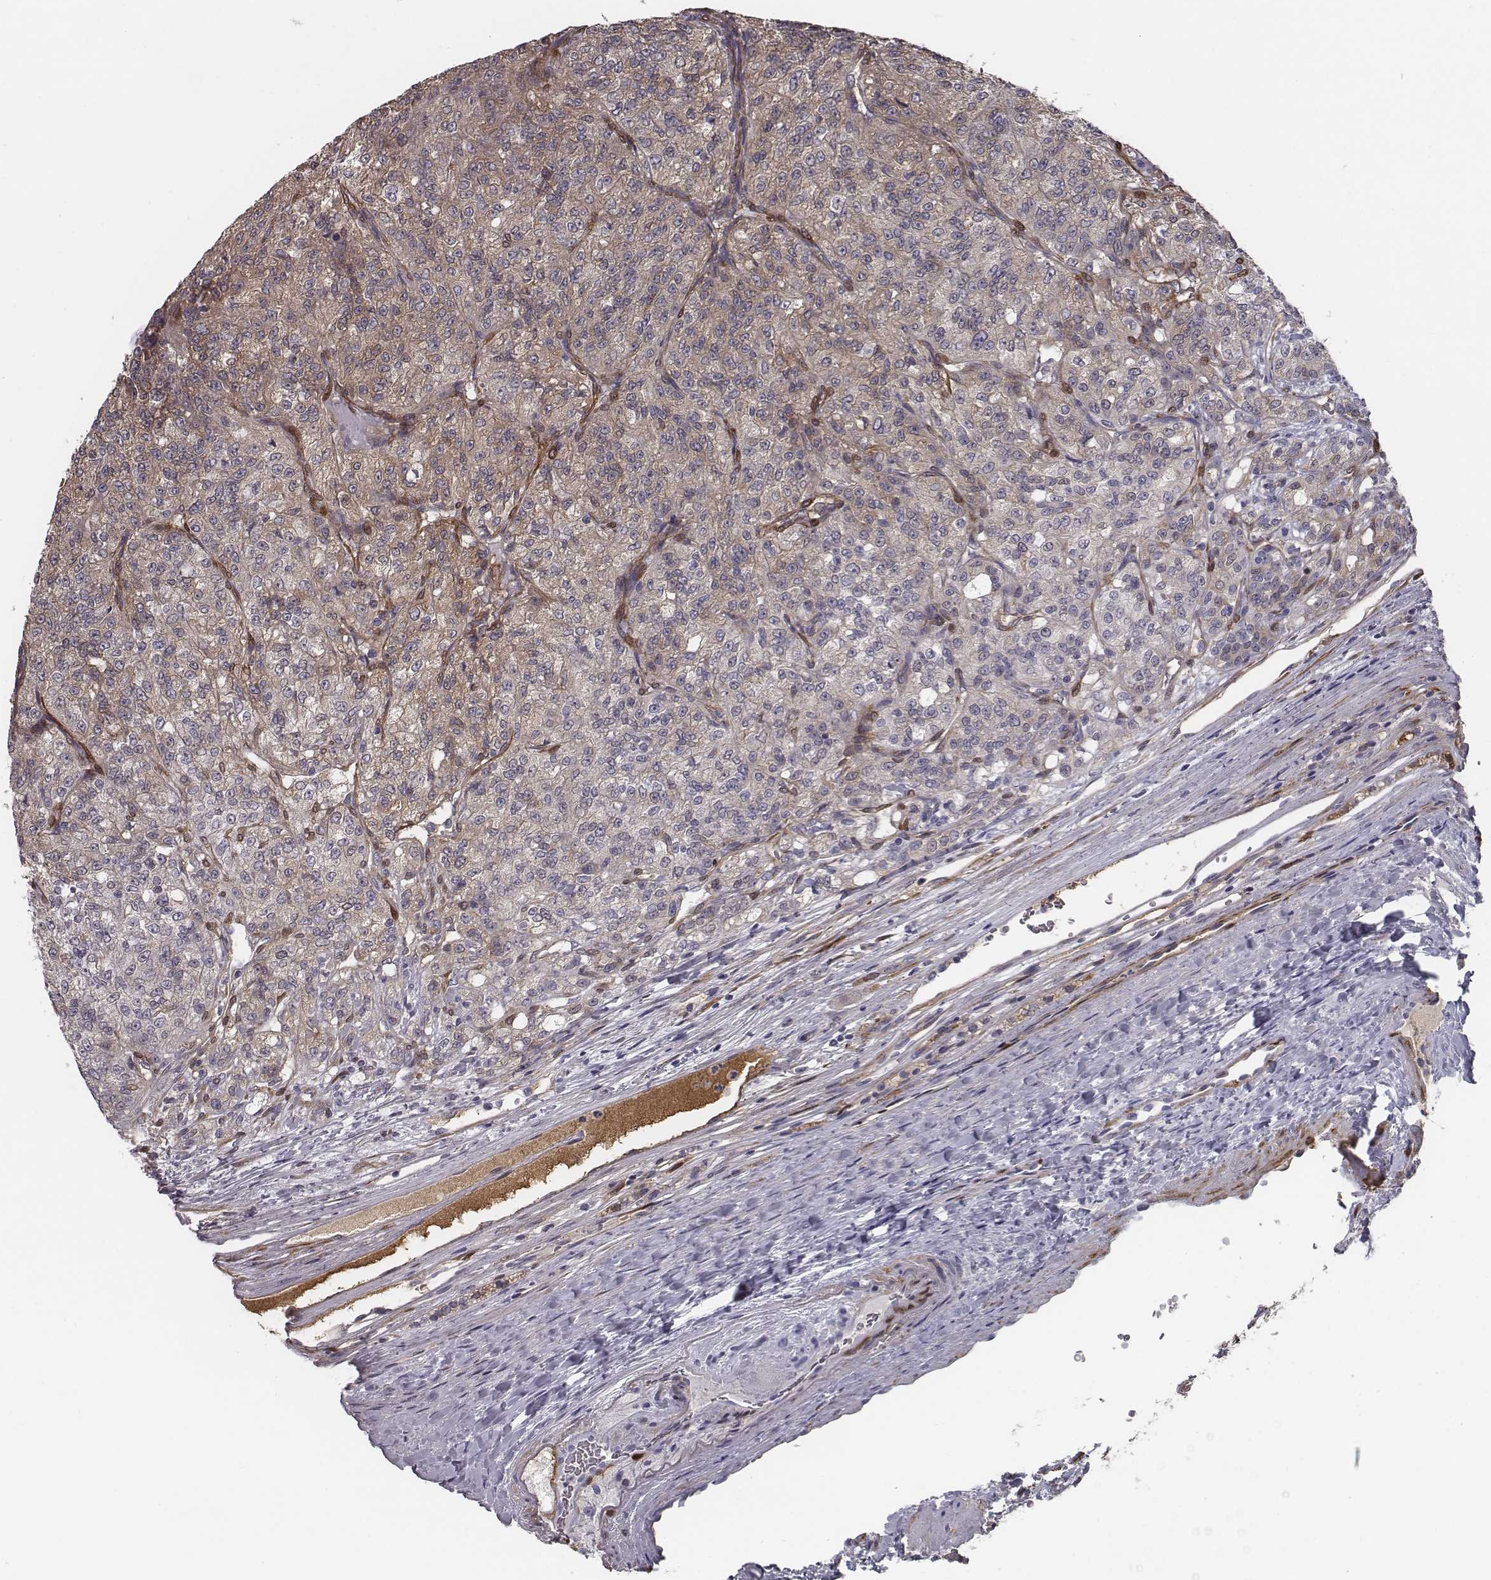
{"staining": {"intensity": "weak", "quantity": ">75%", "location": "cytoplasmic/membranous"}, "tissue": "renal cancer", "cell_type": "Tumor cells", "image_type": "cancer", "snomed": [{"axis": "morphology", "description": "Adenocarcinoma, NOS"}, {"axis": "topography", "description": "Kidney"}], "caption": "Renal cancer (adenocarcinoma) stained with a brown dye shows weak cytoplasmic/membranous positive staining in approximately >75% of tumor cells.", "gene": "ISYNA1", "patient": {"sex": "female", "age": 63}}